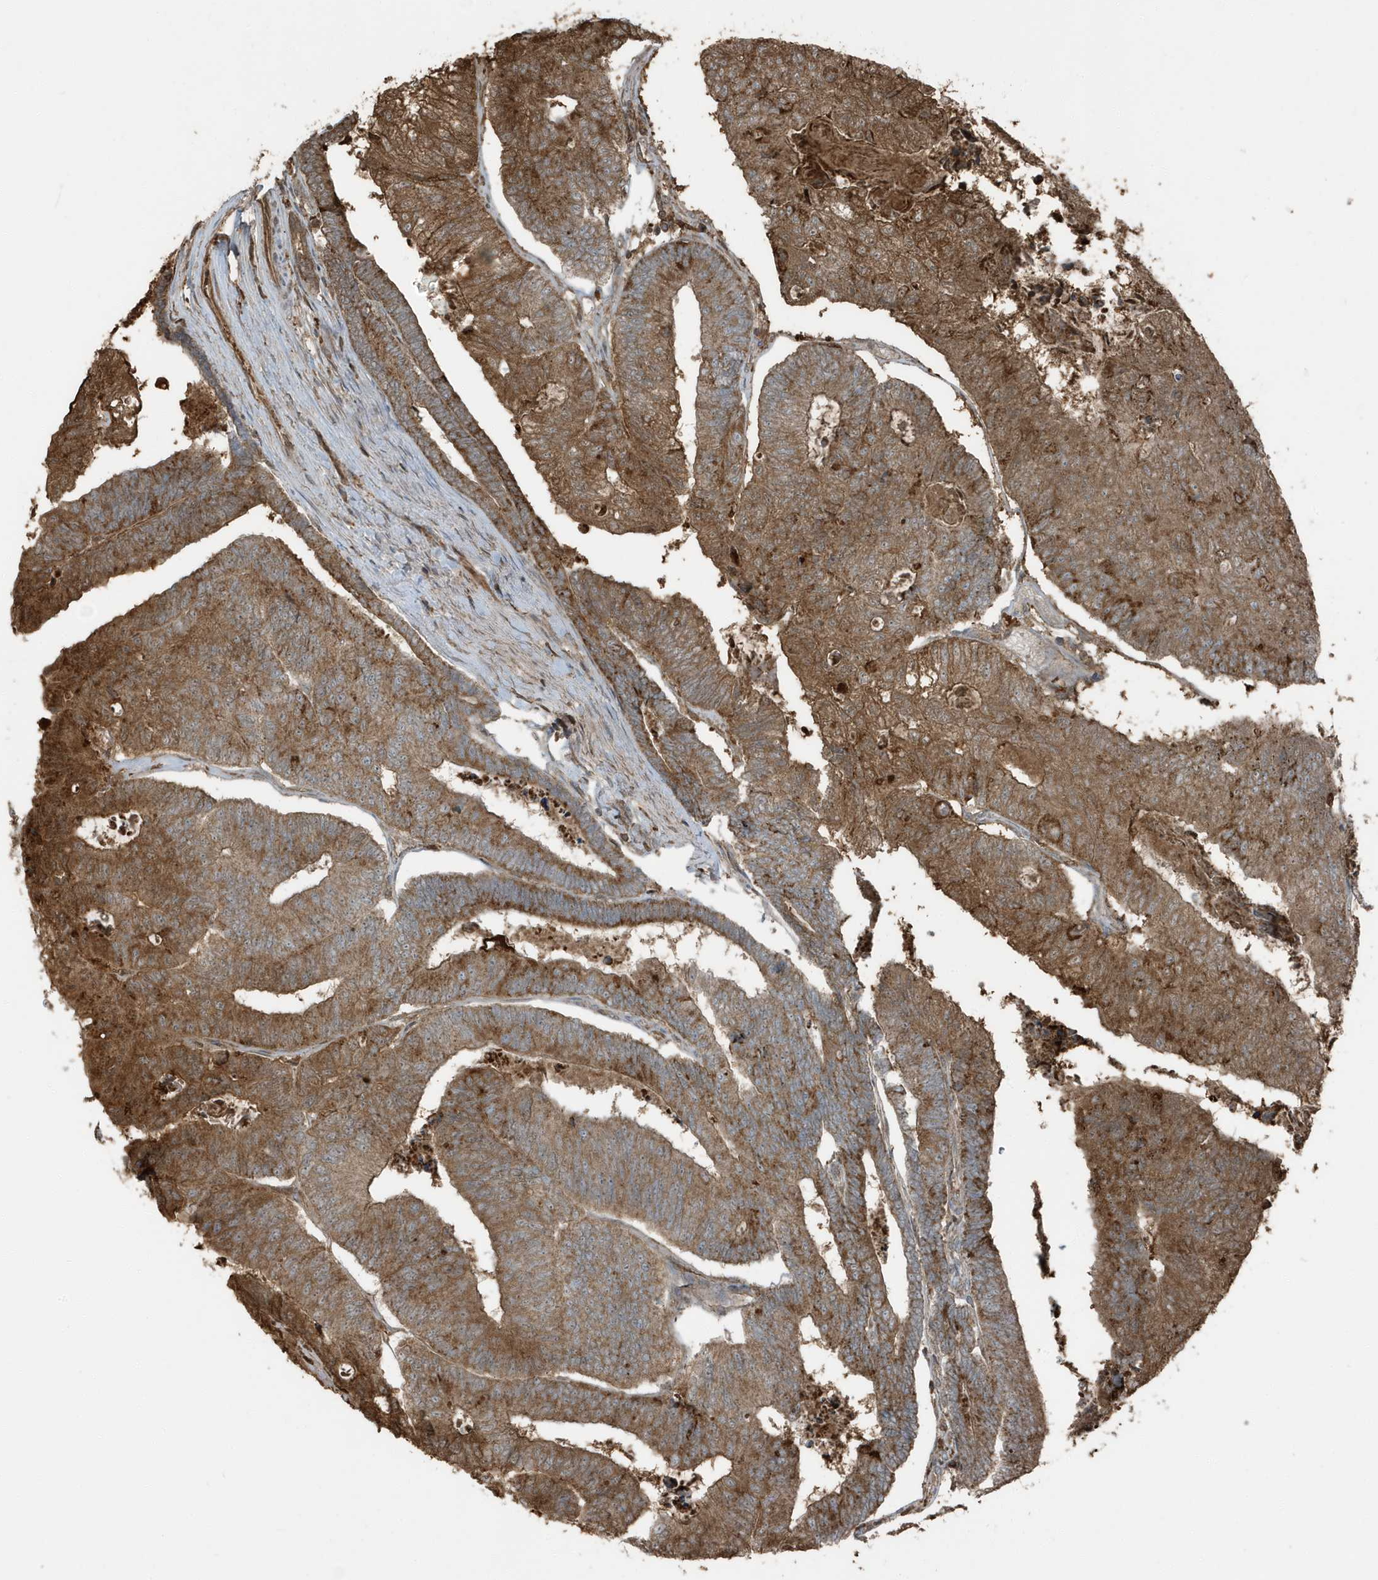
{"staining": {"intensity": "strong", "quantity": ">75%", "location": "cytoplasmic/membranous"}, "tissue": "colorectal cancer", "cell_type": "Tumor cells", "image_type": "cancer", "snomed": [{"axis": "morphology", "description": "Adenocarcinoma, NOS"}, {"axis": "topography", "description": "Colon"}], "caption": "Protein analysis of adenocarcinoma (colorectal) tissue displays strong cytoplasmic/membranous expression in about >75% of tumor cells.", "gene": "AZI2", "patient": {"sex": "female", "age": 67}}